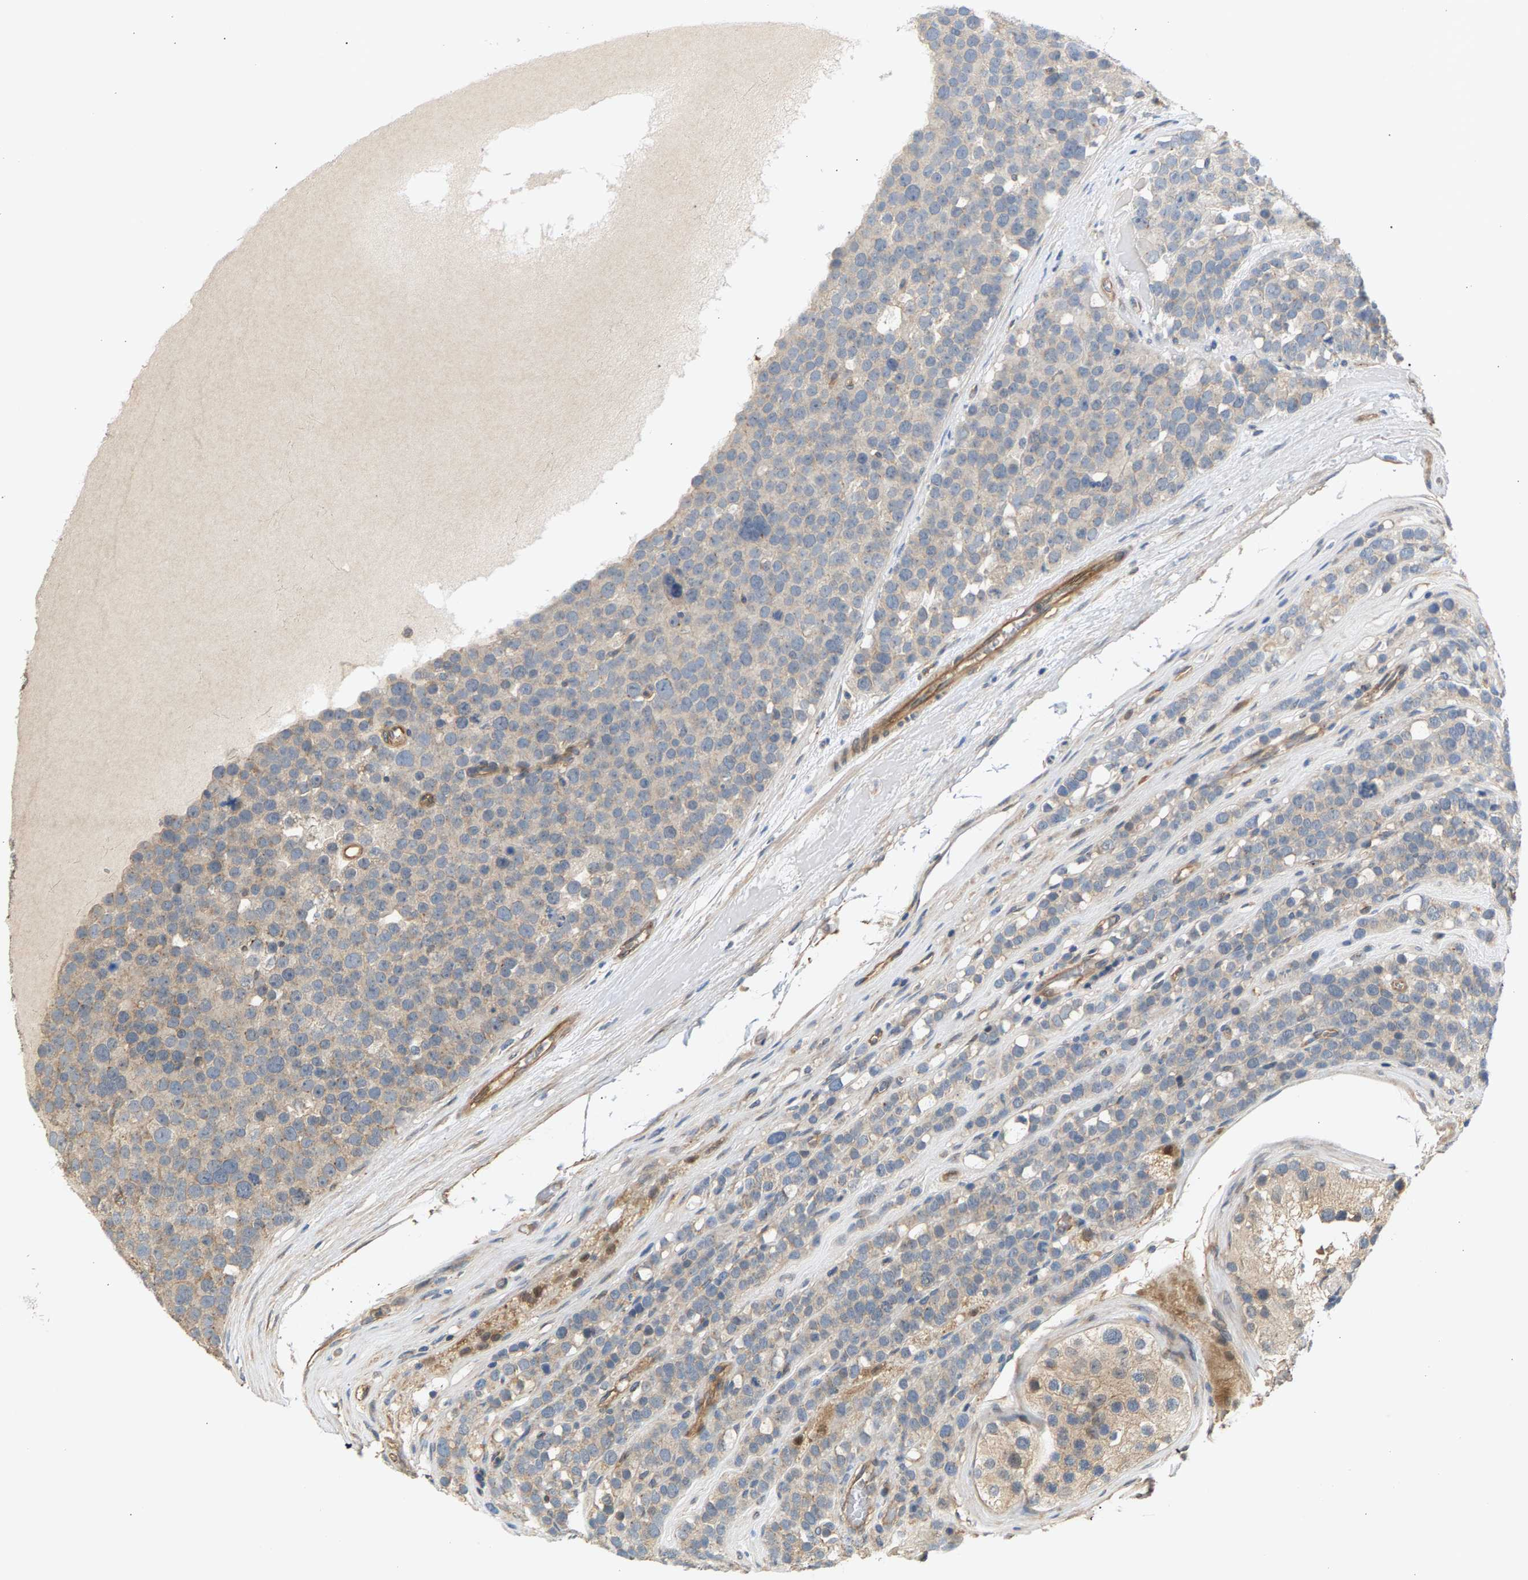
{"staining": {"intensity": "weak", "quantity": "25%-75%", "location": "cytoplasmic/membranous"}, "tissue": "testis cancer", "cell_type": "Tumor cells", "image_type": "cancer", "snomed": [{"axis": "morphology", "description": "Seminoma, NOS"}, {"axis": "topography", "description": "Testis"}], "caption": "A brown stain labels weak cytoplasmic/membranous positivity of a protein in testis cancer tumor cells.", "gene": "KRTAP27-1", "patient": {"sex": "male", "age": 71}}